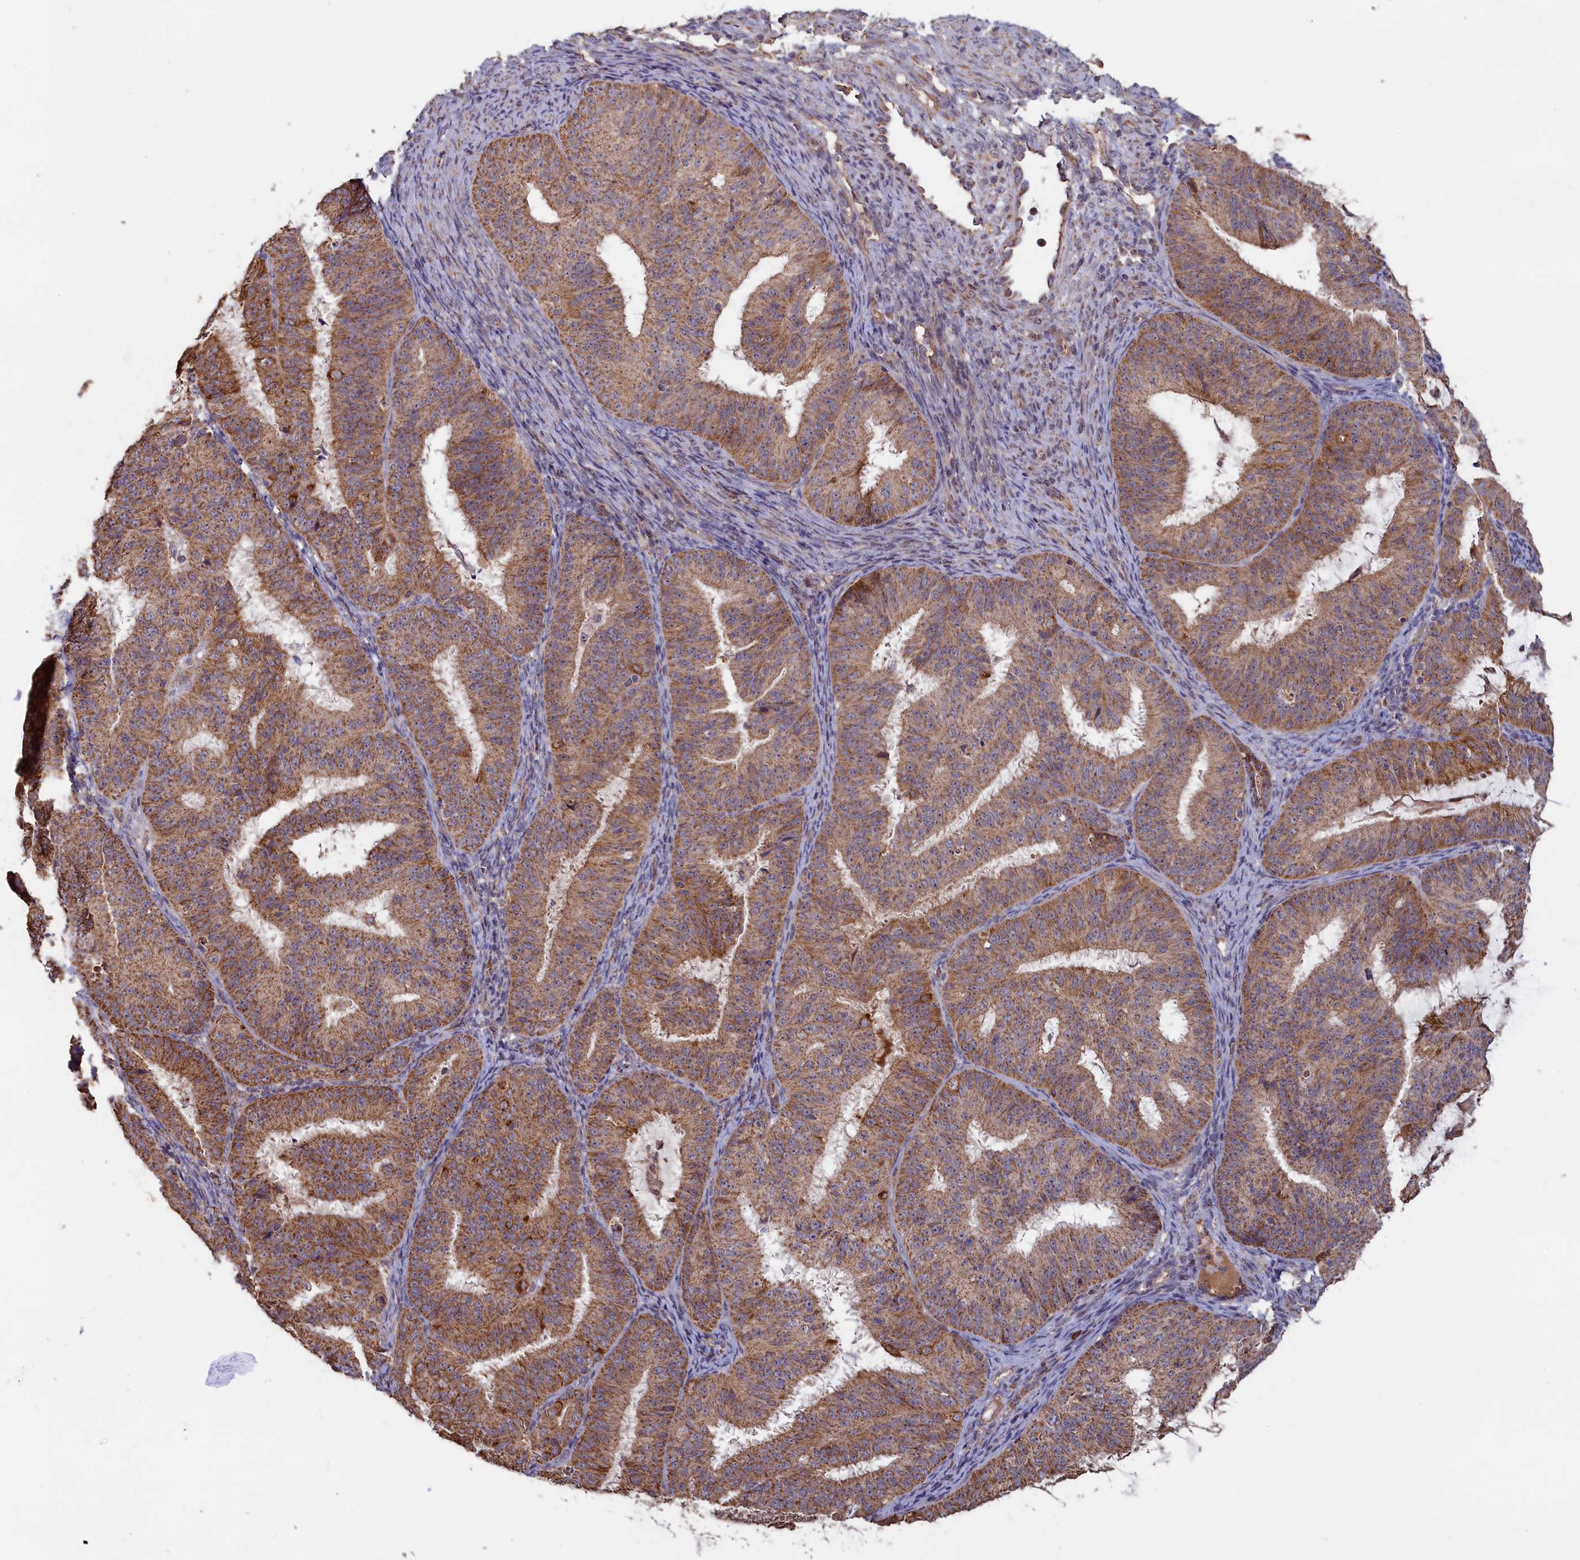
{"staining": {"intensity": "moderate", "quantity": ">75%", "location": "cytoplasmic/membranous"}, "tissue": "endometrial cancer", "cell_type": "Tumor cells", "image_type": "cancer", "snomed": [{"axis": "morphology", "description": "Adenocarcinoma, NOS"}, {"axis": "topography", "description": "Endometrium"}], "caption": "Protein expression analysis of endometrial cancer (adenocarcinoma) exhibits moderate cytoplasmic/membranous positivity in about >75% of tumor cells.", "gene": "ZNF816", "patient": {"sex": "female", "age": 51}}